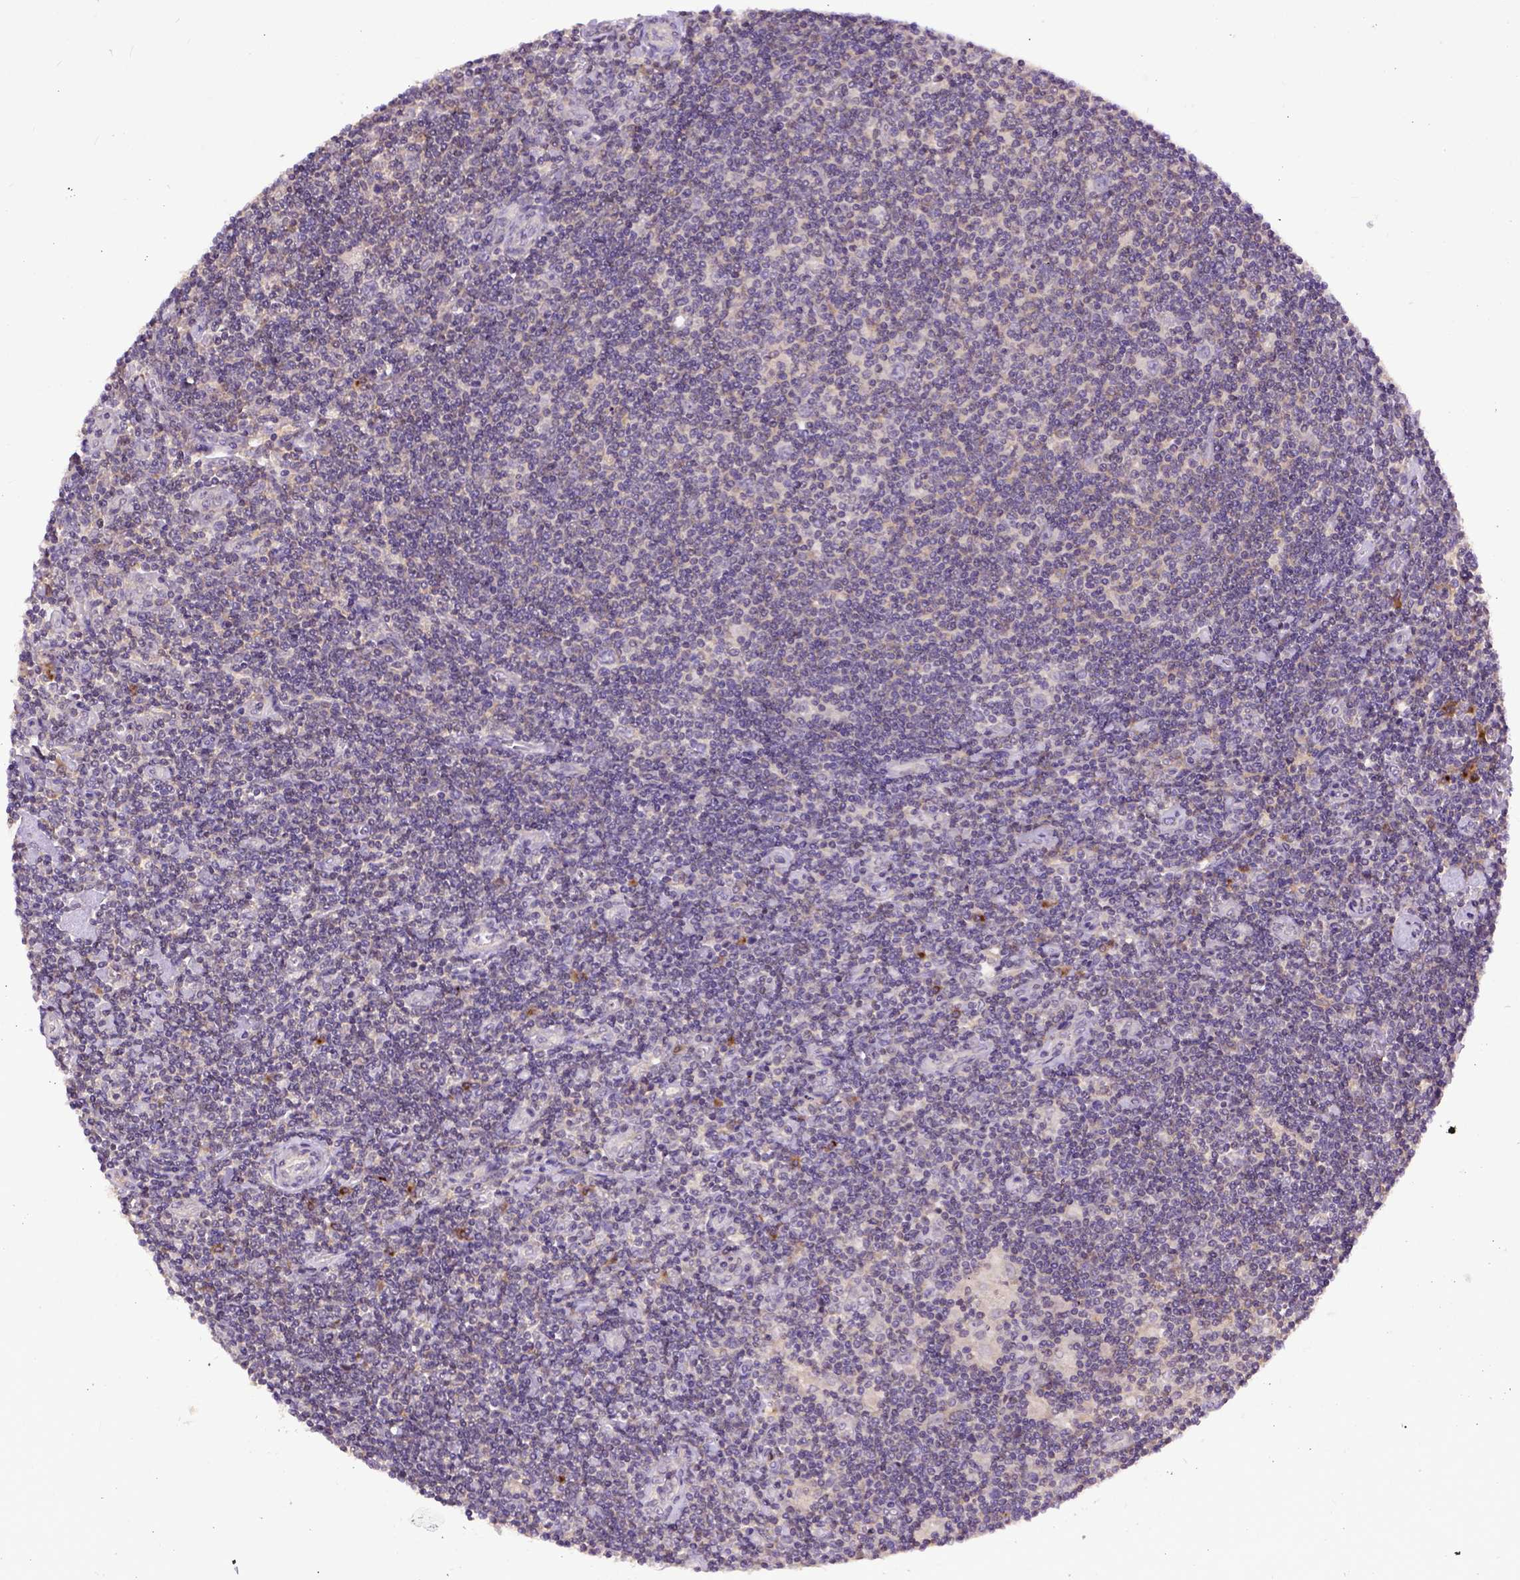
{"staining": {"intensity": "negative", "quantity": "none", "location": "none"}, "tissue": "lymphoma", "cell_type": "Tumor cells", "image_type": "cancer", "snomed": [{"axis": "morphology", "description": "Hodgkin's disease, NOS"}, {"axis": "topography", "description": "Lymph node"}], "caption": "A histopathology image of human lymphoma is negative for staining in tumor cells.", "gene": "CPNE1", "patient": {"sex": "male", "age": 40}}